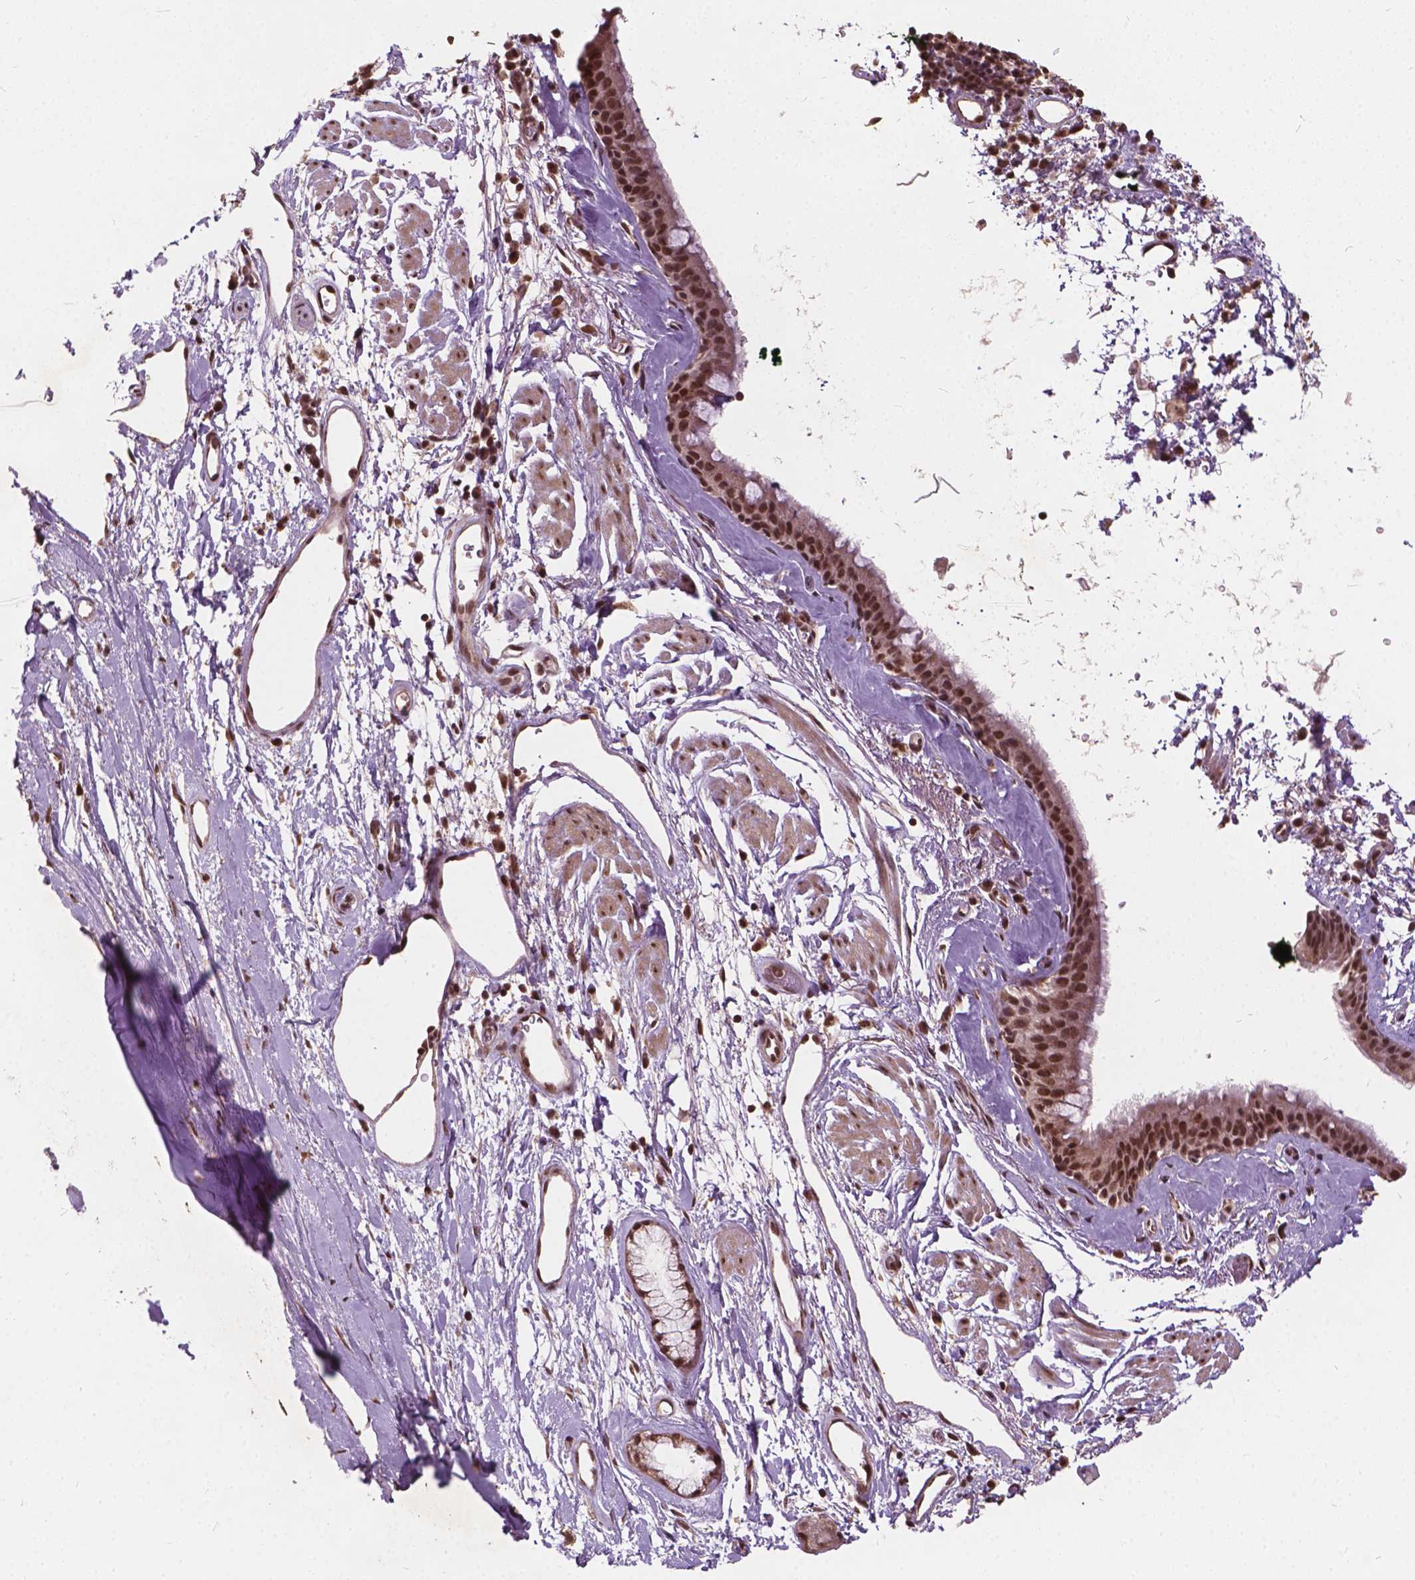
{"staining": {"intensity": "moderate", "quantity": ">75%", "location": "nuclear"}, "tissue": "bronchus", "cell_type": "Respiratory epithelial cells", "image_type": "normal", "snomed": [{"axis": "morphology", "description": "Normal tissue, NOS"}, {"axis": "topography", "description": "Cartilage tissue"}, {"axis": "topography", "description": "Bronchus"}], "caption": "Human bronchus stained for a protein (brown) exhibits moderate nuclear positive positivity in about >75% of respiratory epithelial cells.", "gene": "GPS2", "patient": {"sex": "male", "age": 58}}